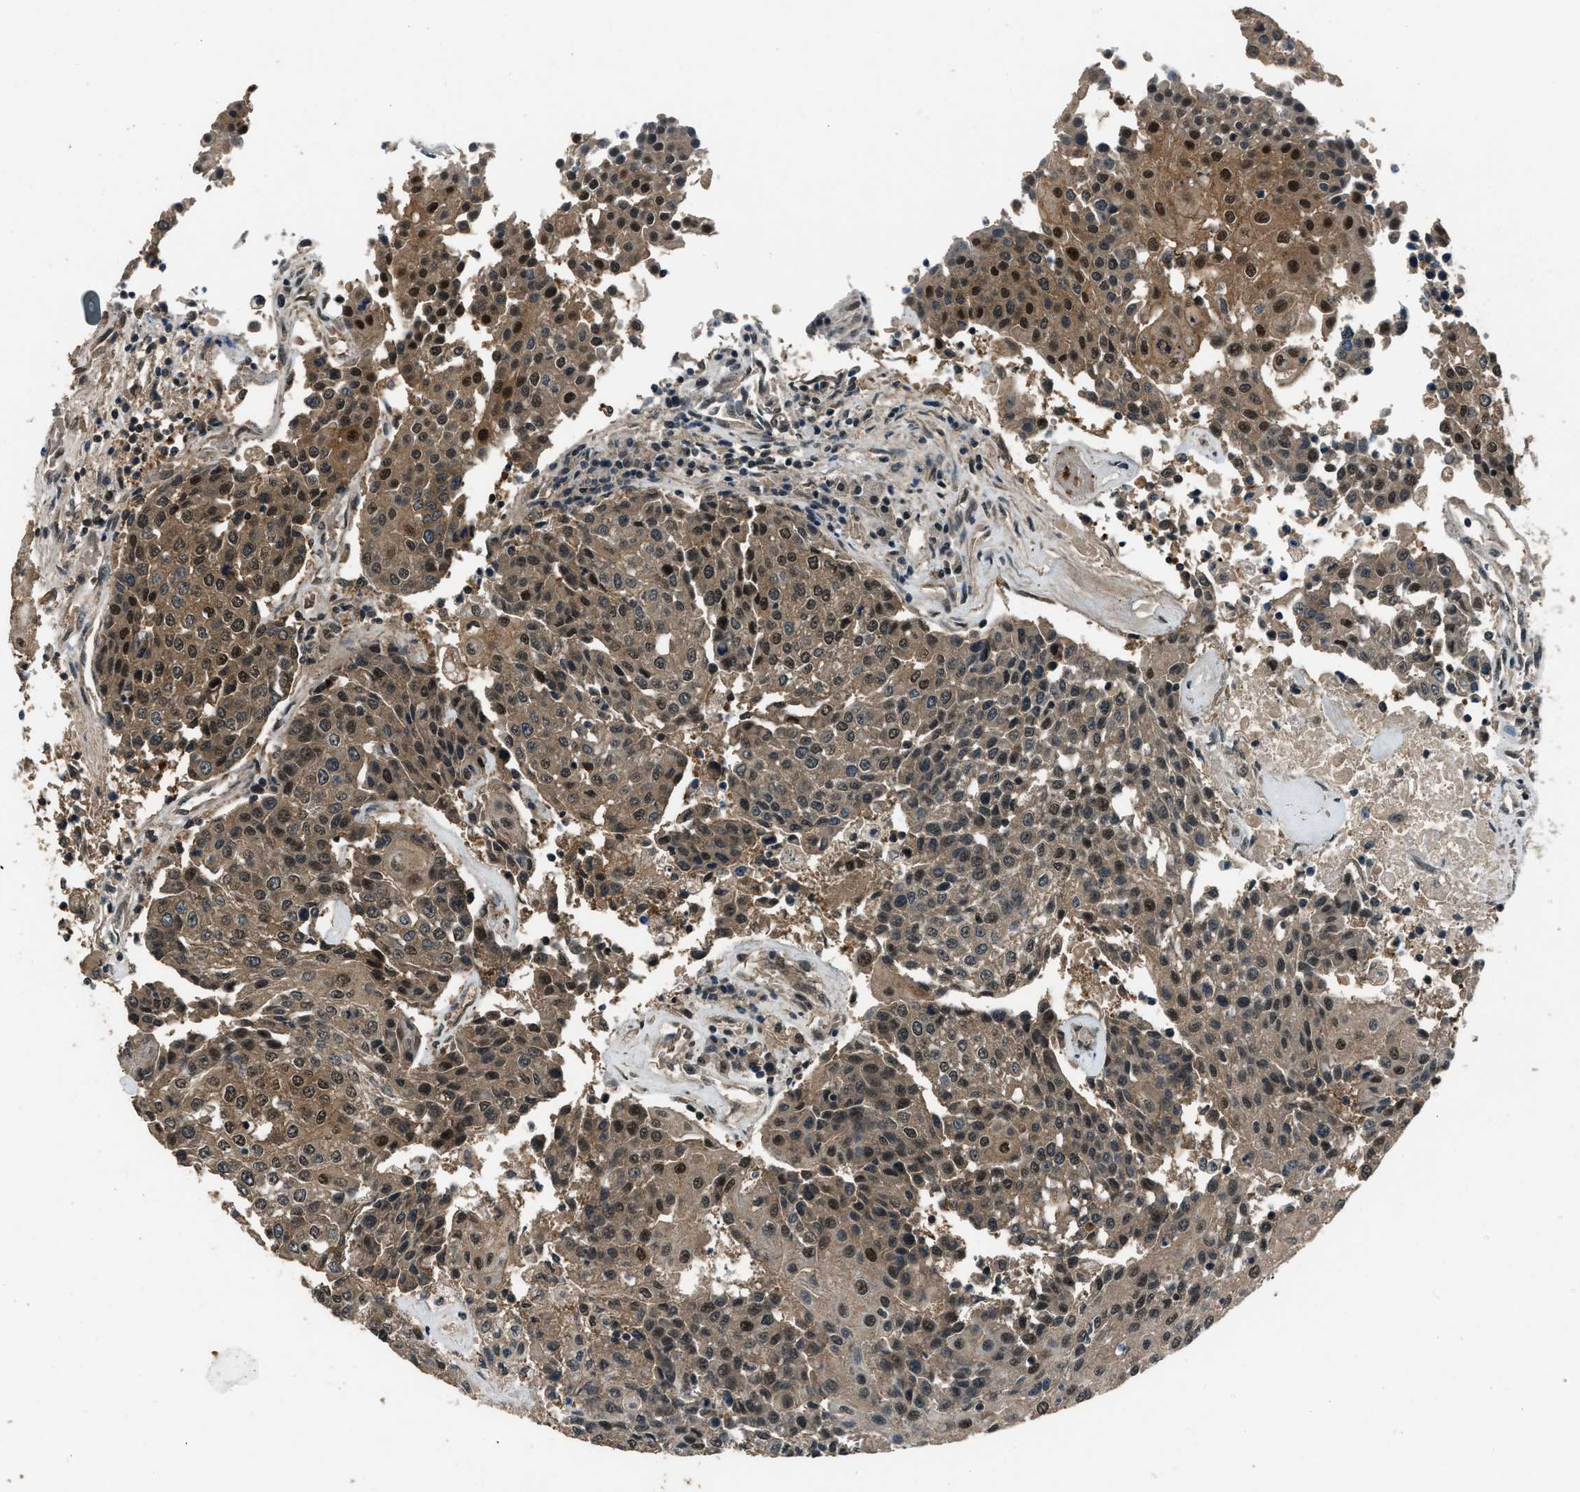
{"staining": {"intensity": "moderate", "quantity": ">75%", "location": "cytoplasmic/membranous,nuclear"}, "tissue": "urothelial cancer", "cell_type": "Tumor cells", "image_type": "cancer", "snomed": [{"axis": "morphology", "description": "Urothelial carcinoma, High grade"}, {"axis": "topography", "description": "Urinary bladder"}], "caption": "An immunohistochemistry (IHC) histopathology image of neoplastic tissue is shown. Protein staining in brown shows moderate cytoplasmic/membranous and nuclear positivity in urothelial carcinoma (high-grade) within tumor cells.", "gene": "NUDCD3", "patient": {"sex": "female", "age": 85}}